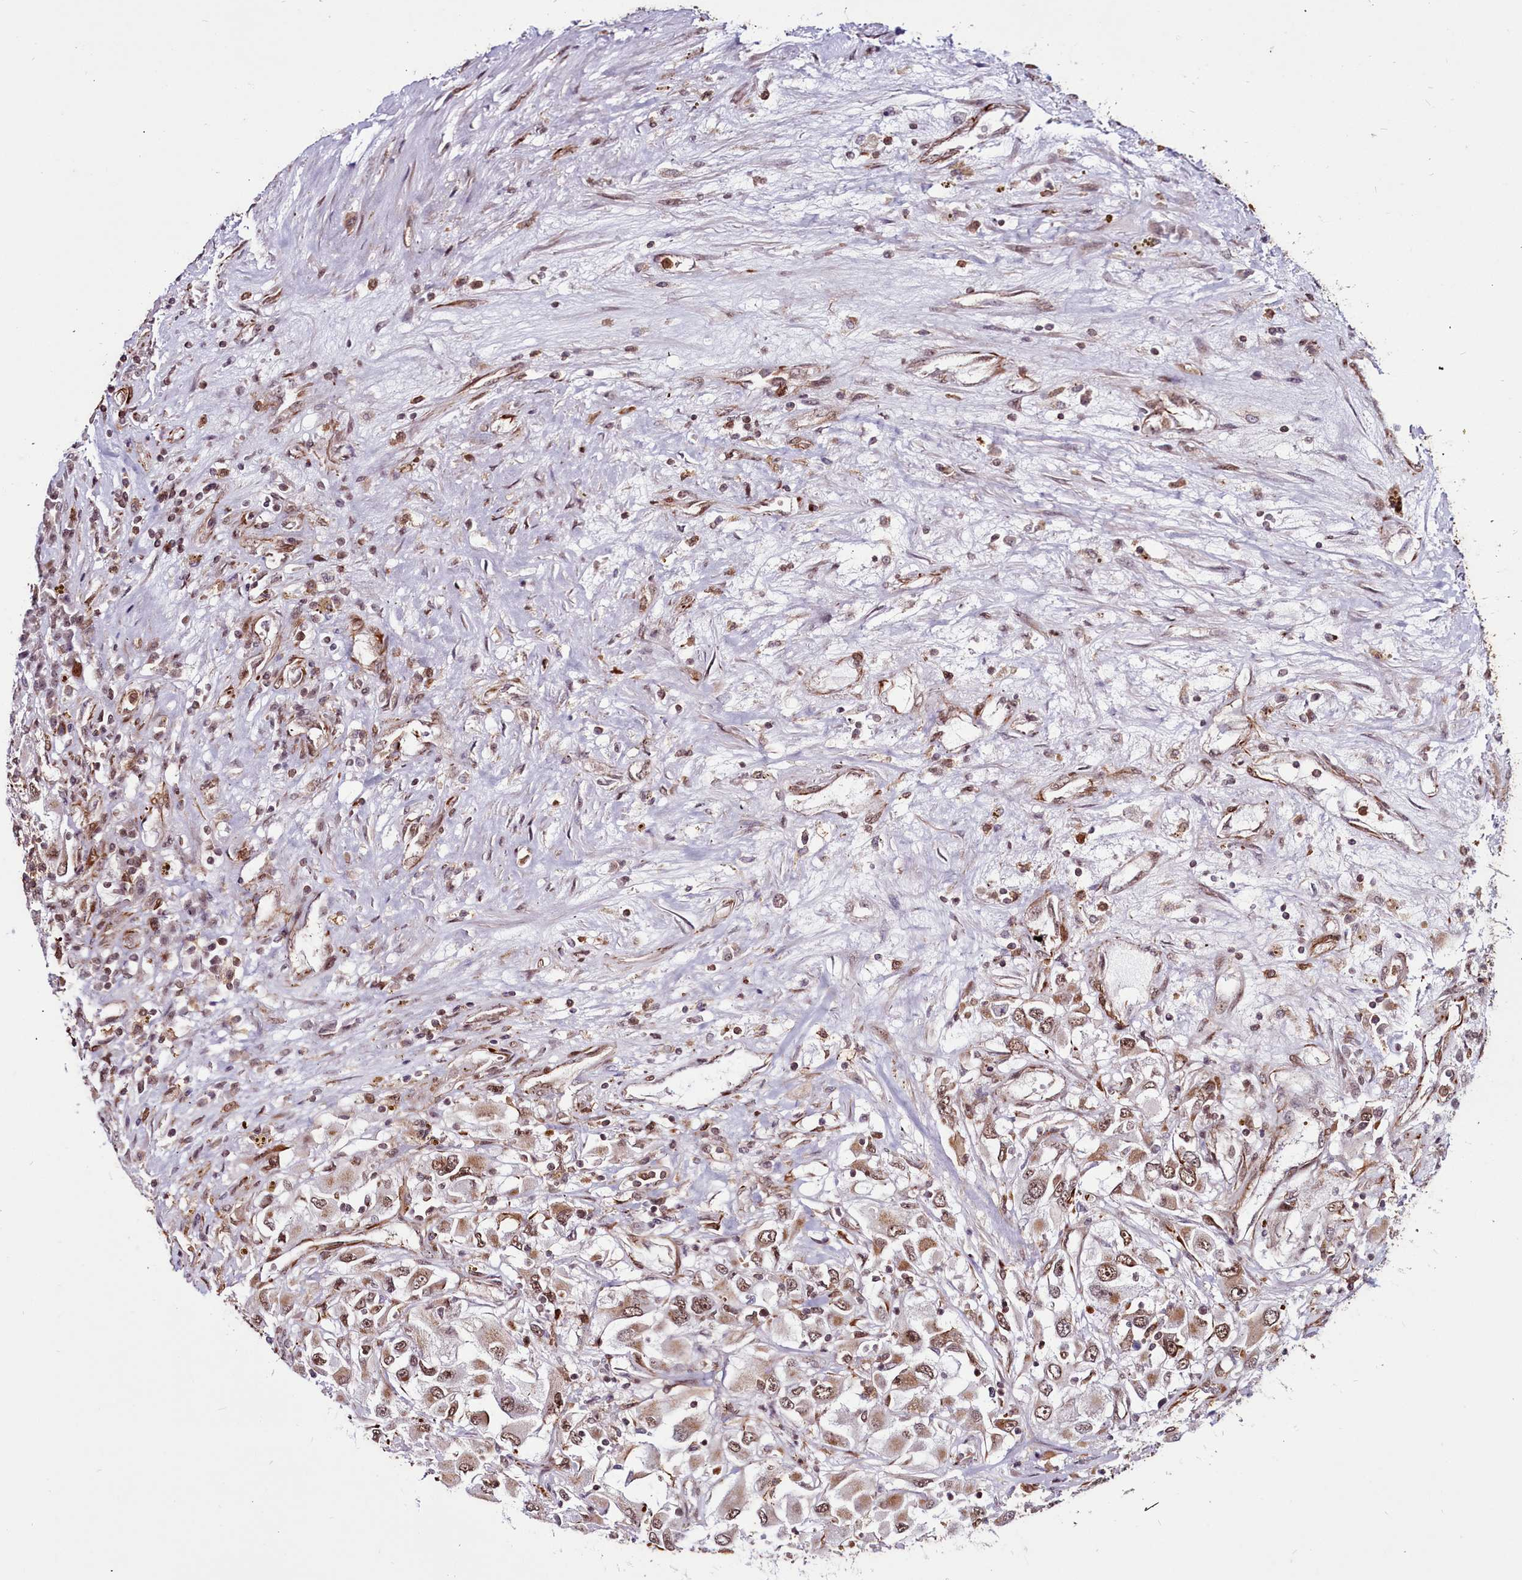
{"staining": {"intensity": "moderate", "quantity": ">75%", "location": "cytoplasmic/membranous,nuclear"}, "tissue": "renal cancer", "cell_type": "Tumor cells", "image_type": "cancer", "snomed": [{"axis": "morphology", "description": "Adenocarcinoma, NOS"}, {"axis": "topography", "description": "Kidney"}], "caption": "The photomicrograph shows immunohistochemical staining of adenocarcinoma (renal). There is moderate cytoplasmic/membranous and nuclear expression is seen in approximately >75% of tumor cells.", "gene": "CLK3", "patient": {"sex": "female", "age": 52}}